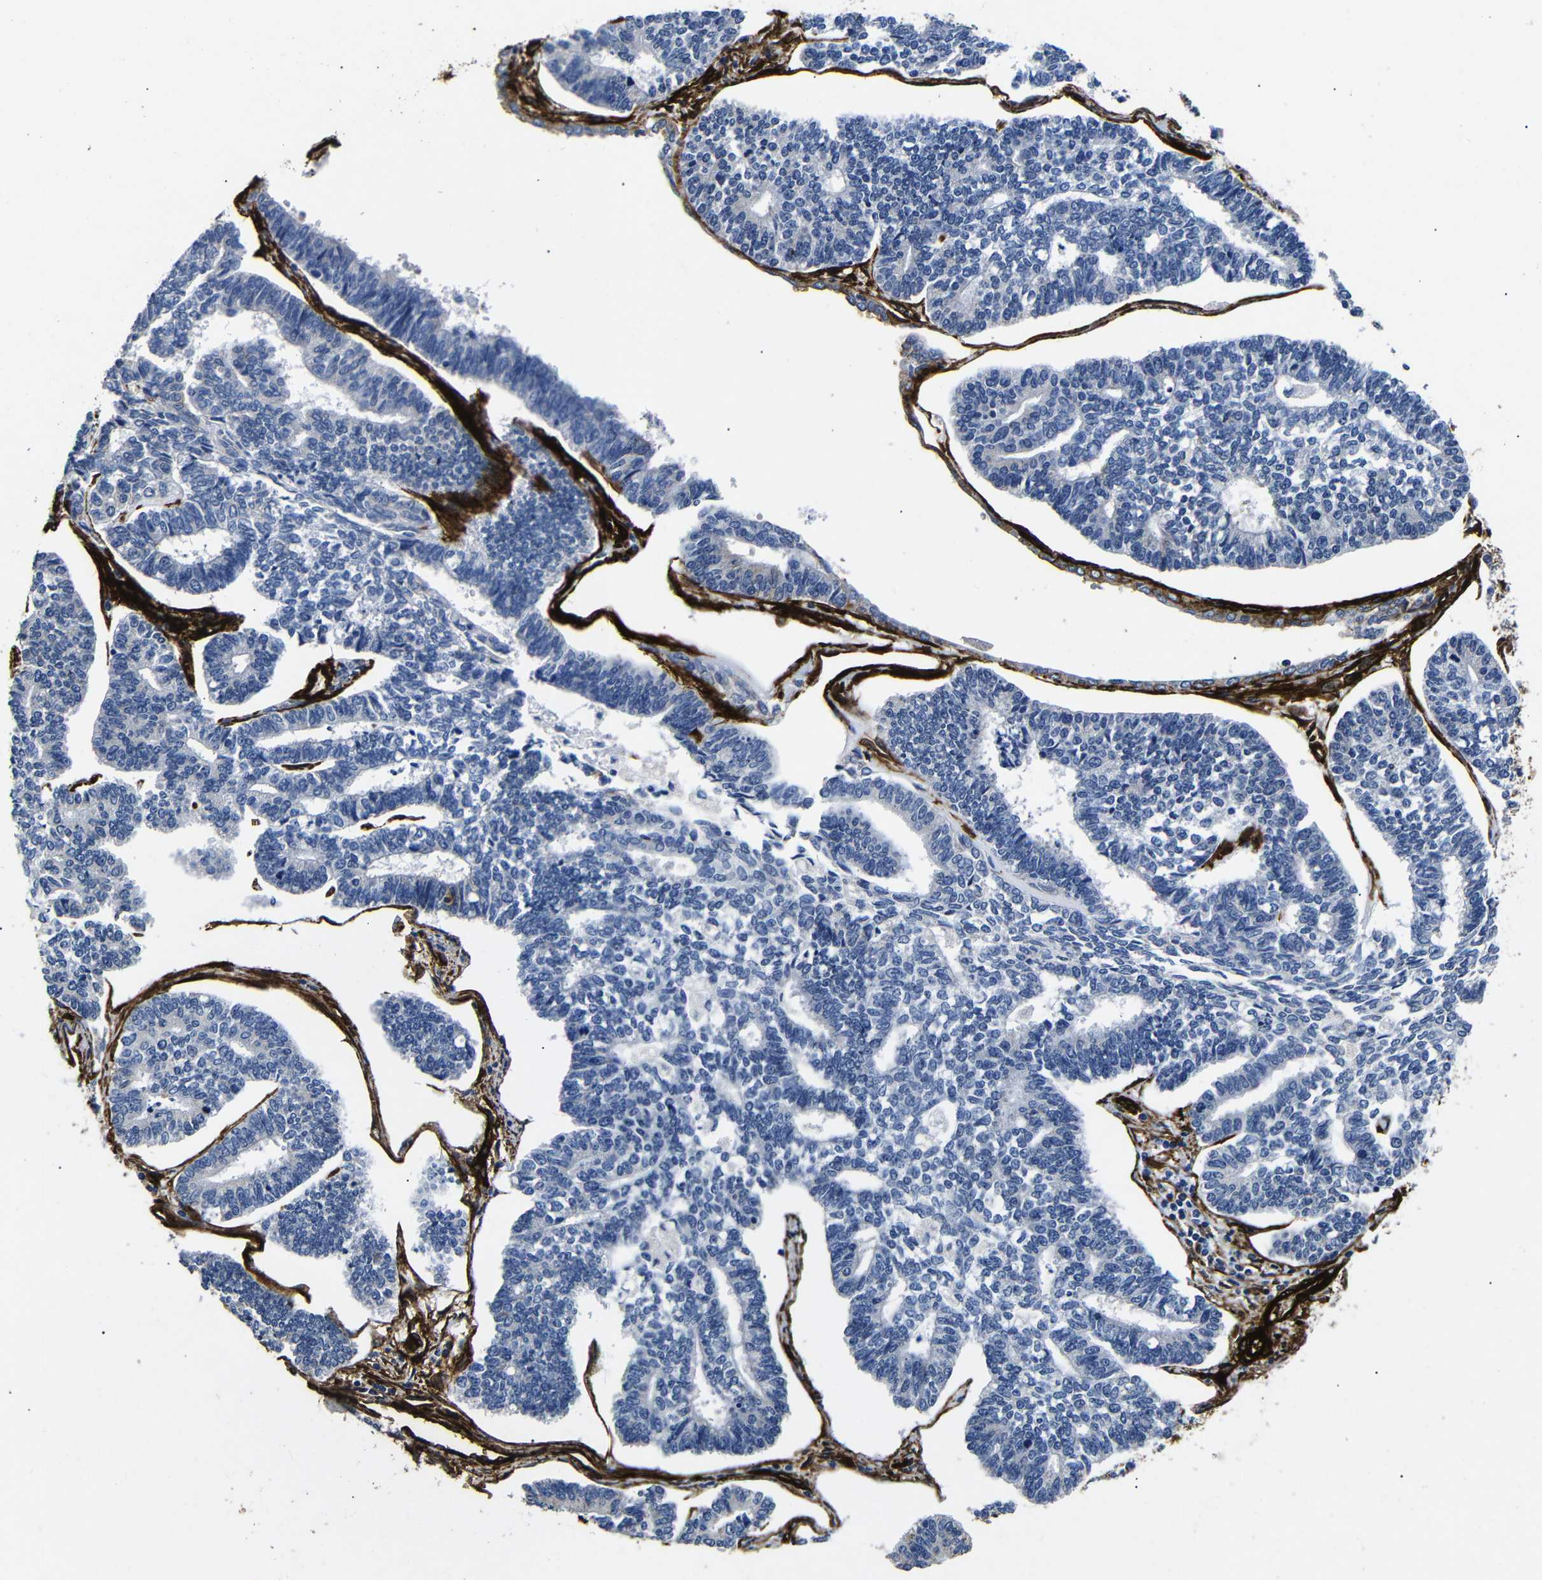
{"staining": {"intensity": "negative", "quantity": "none", "location": "none"}, "tissue": "endometrial cancer", "cell_type": "Tumor cells", "image_type": "cancer", "snomed": [{"axis": "morphology", "description": "Adenocarcinoma, NOS"}, {"axis": "topography", "description": "Endometrium"}], "caption": "High power microscopy photomicrograph of an immunohistochemistry (IHC) image of endometrial cancer, revealing no significant positivity in tumor cells.", "gene": "CAV2", "patient": {"sex": "female", "age": 70}}